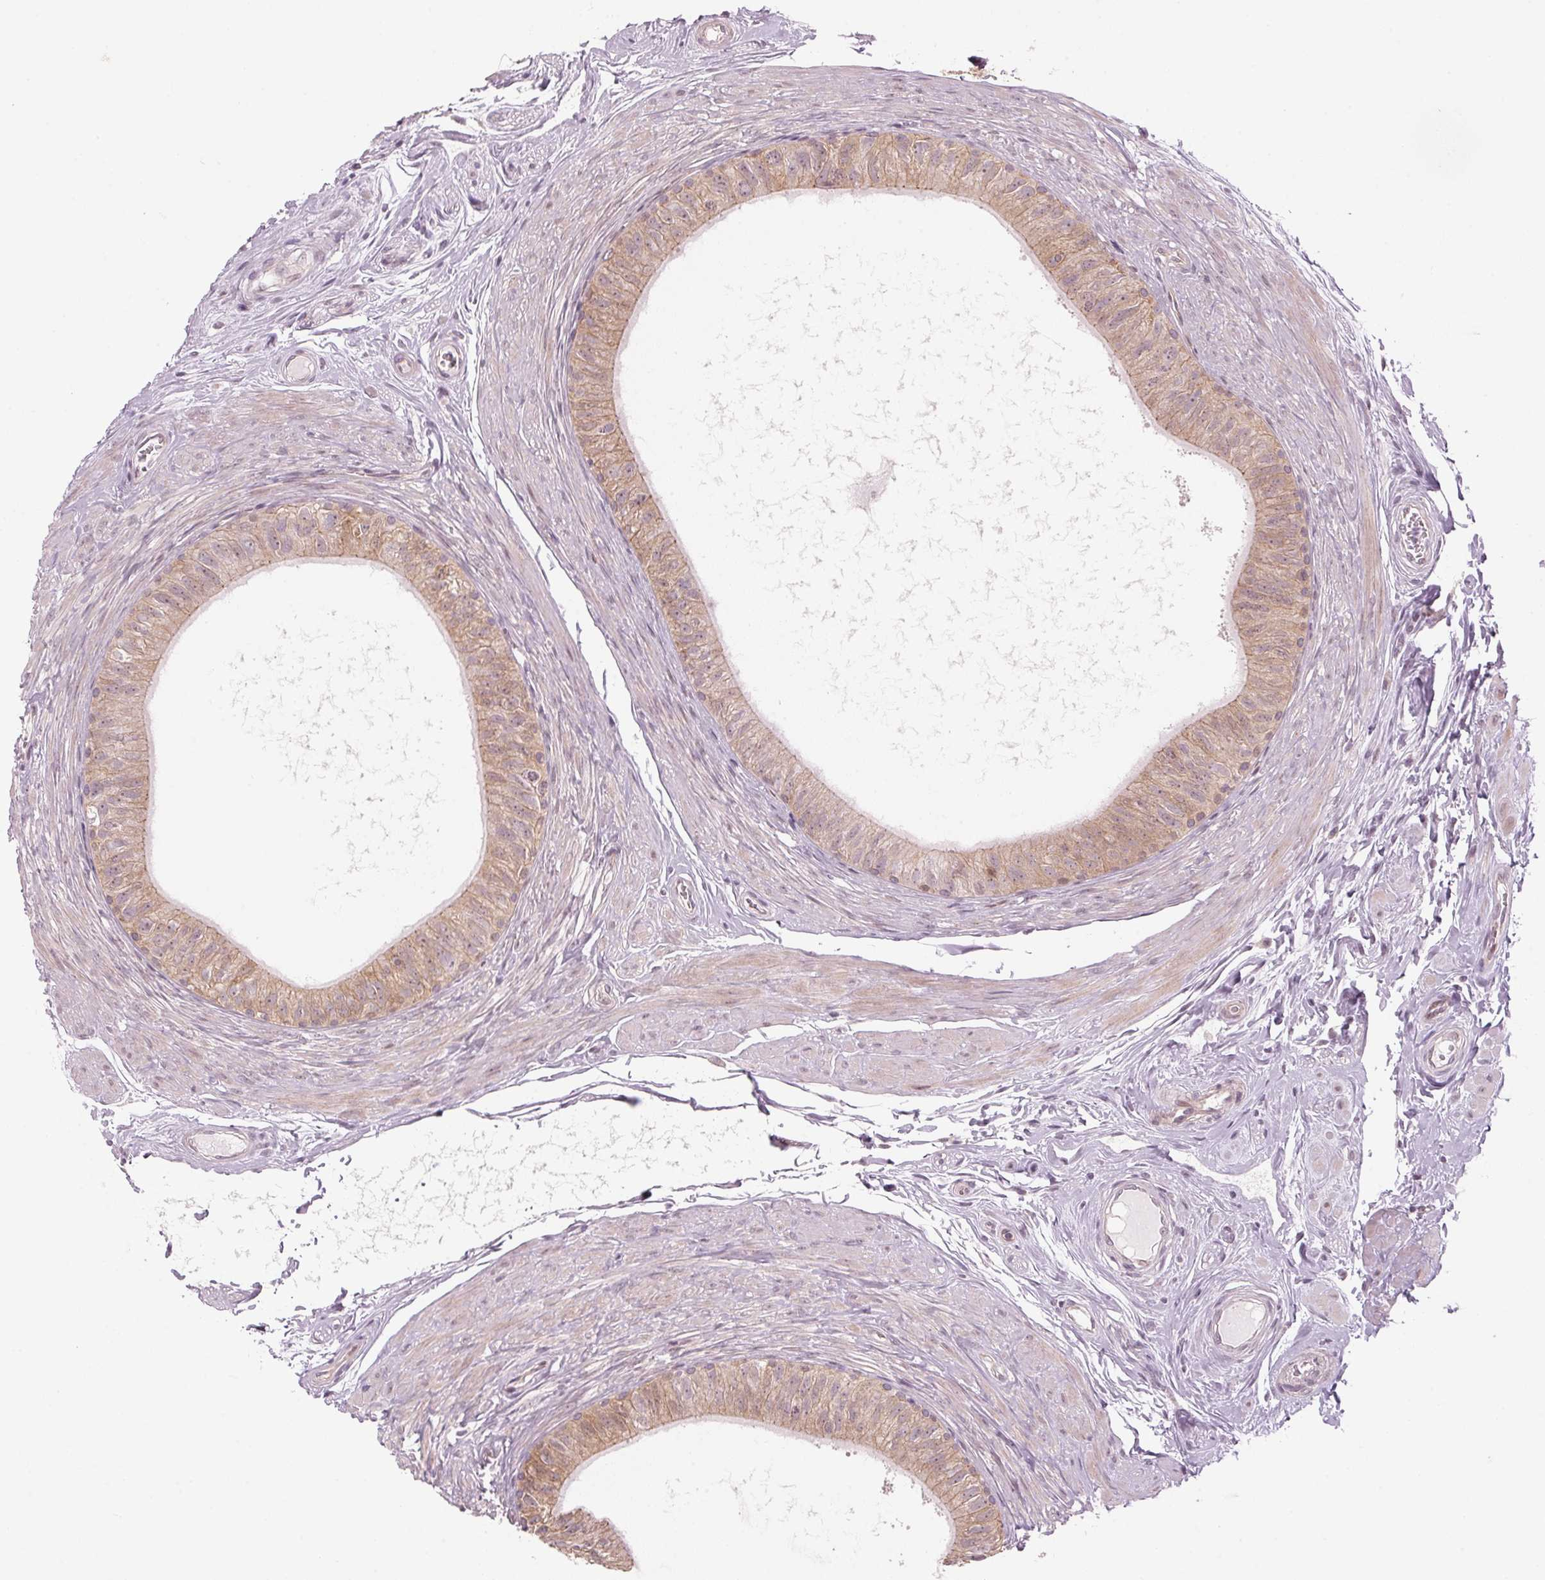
{"staining": {"intensity": "weak", "quantity": ">75%", "location": "cytoplasmic/membranous"}, "tissue": "epididymis", "cell_type": "Glandular cells", "image_type": "normal", "snomed": [{"axis": "morphology", "description": "Normal tissue, NOS"}, {"axis": "topography", "description": "Epididymis"}], "caption": "Glandular cells demonstrate weak cytoplasmic/membranous positivity in approximately >75% of cells in unremarkable epididymis.", "gene": "TMED6", "patient": {"sex": "male", "age": 36}}